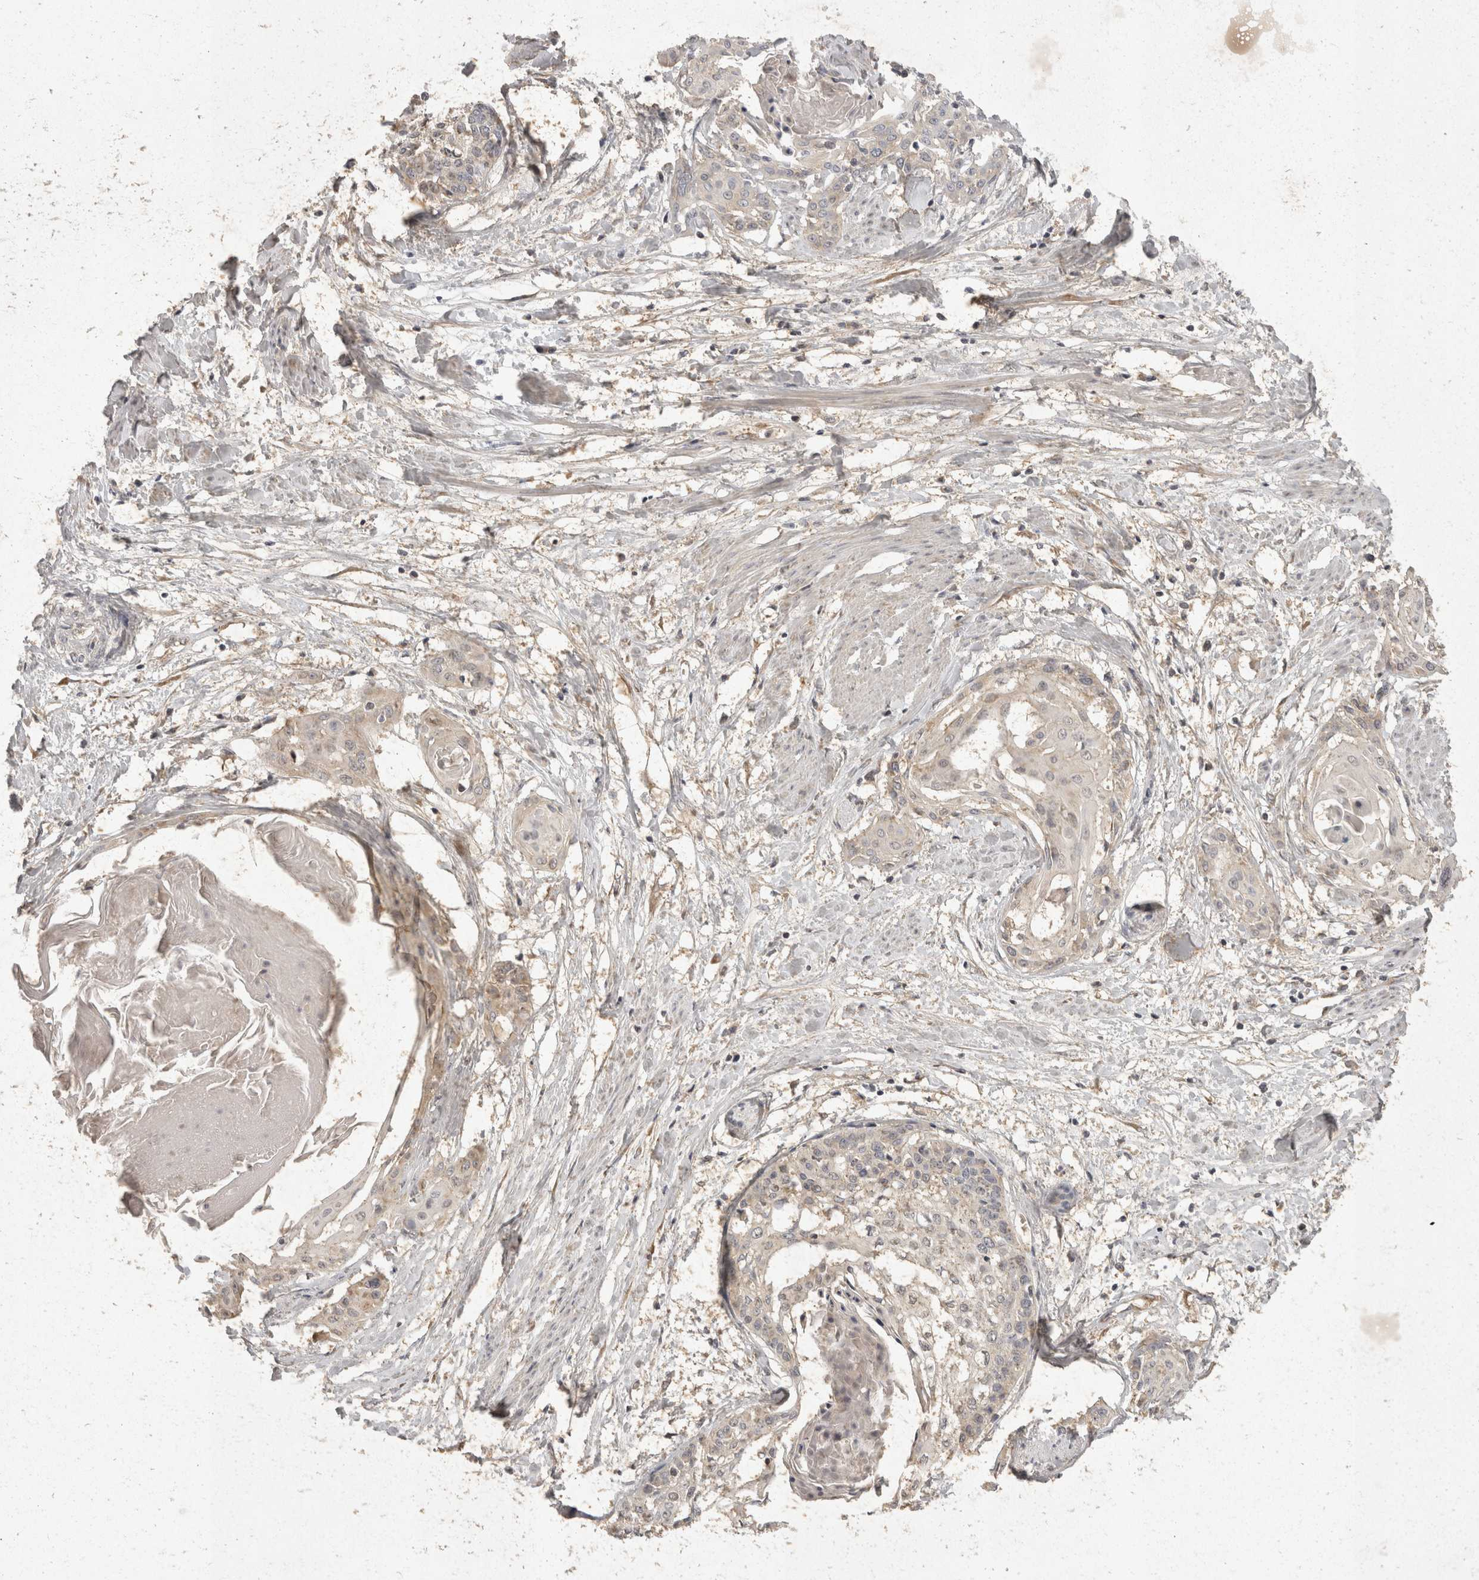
{"staining": {"intensity": "negative", "quantity": "none", "location": "none"}, "tissue": "cervical cancer", "cell_type": "Tumor cells", "image_type": "cancer", "snomed": [{"axis": "morphology", "description": "Squamous cell carcinoma, NOS"}, {"axis": "topography", "description": "Cervix"}], "caption": "IHC image of neoplastic tissue: cervical cancer (squamous cell carcinoma) stained with DAB (3,3'-diaminobenzidine) exhibits no significant protein expression in tumor cells.", "gene": "EIF4G3", "patient": {"sex": "female", "age": 57}}